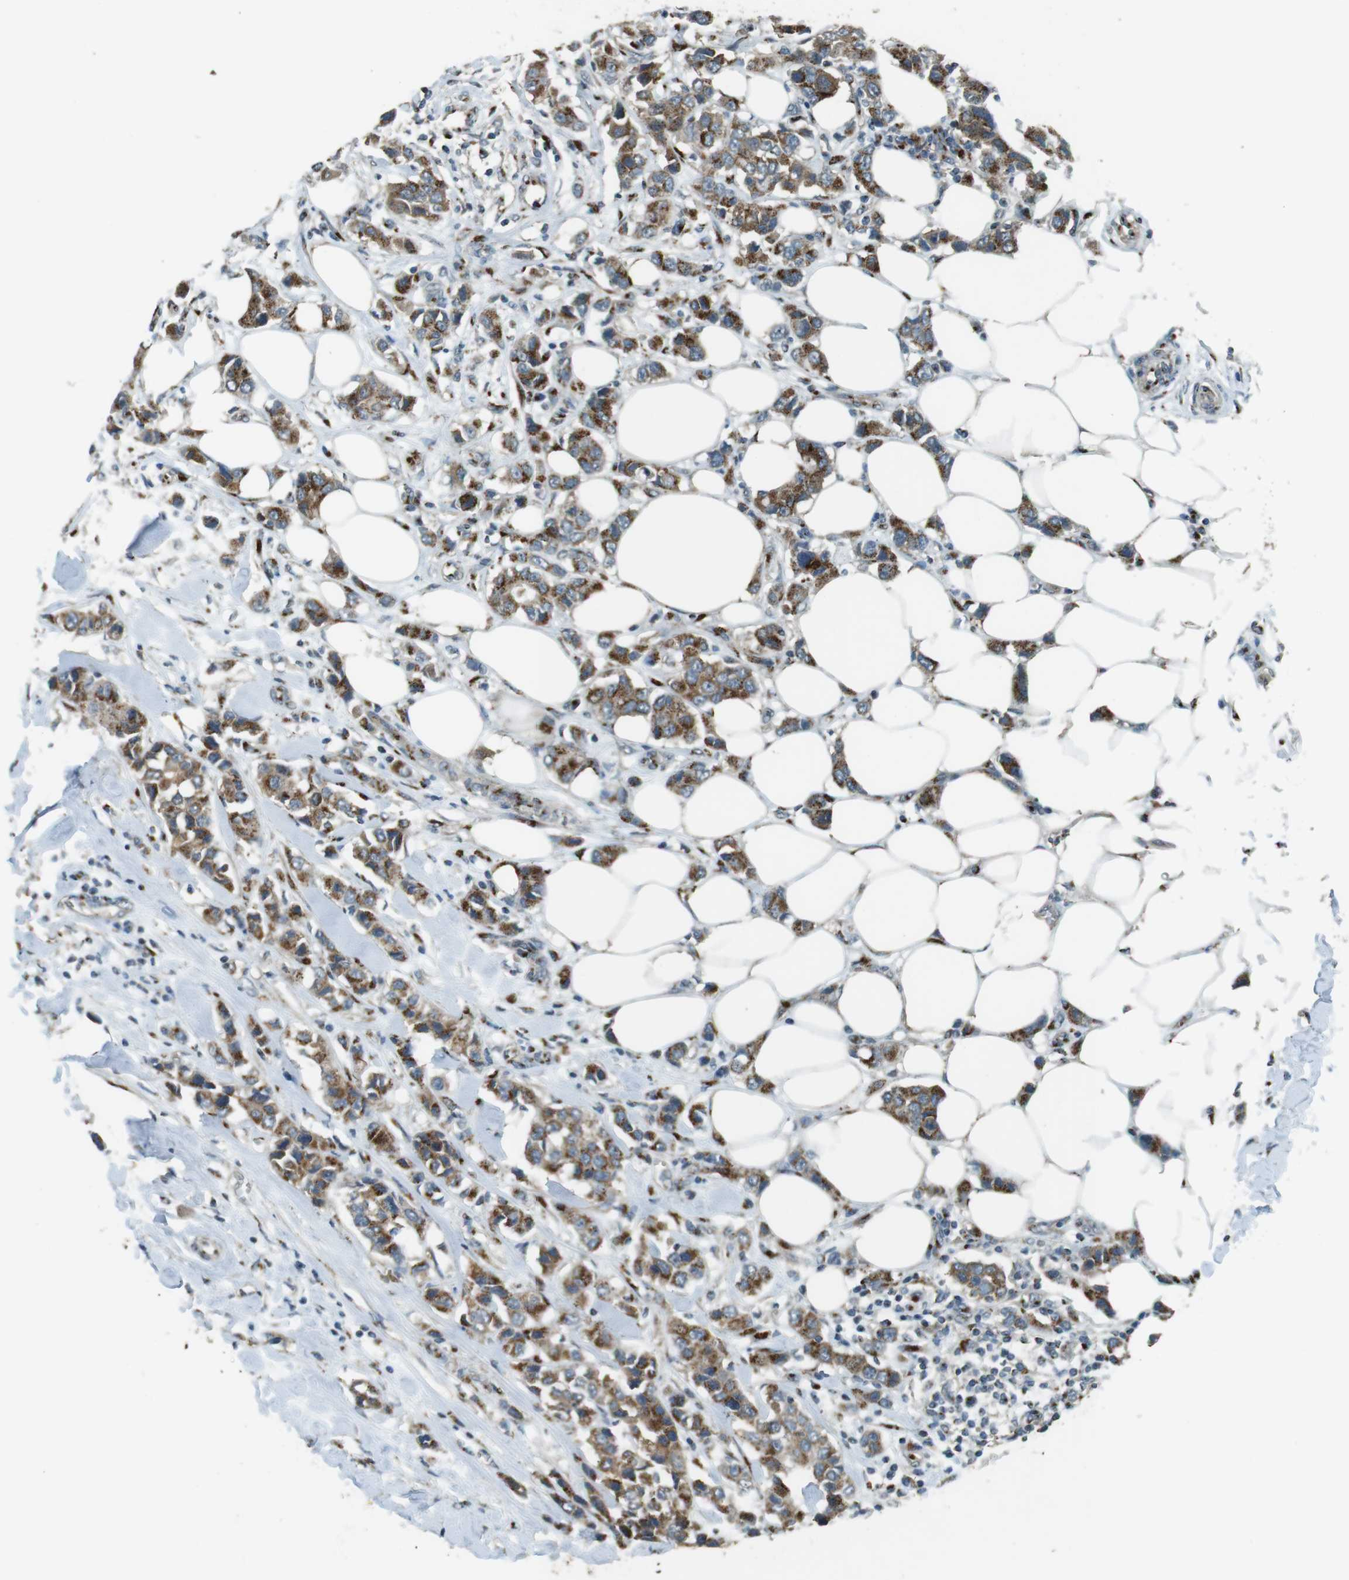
{"staining": {"intensity": "moderate", "quantity": ">75%", "location": "cytoplasmic/membranous"}, "tissue": "breast cancer", "cell_type": "Tumor cells", "image_type": "cancer", "snomed": [{"axis": "morphology", "description": "Normal tissue, NOS"}, {"axis": "morphology", "description": "Duct carcinoma"}, {"axis": "topography", "description": "Breast"}], "caption": "Immunohistochemistry (IHC) staining of invasive ductal carcinoma (breast), which demonstrates medium levels of moderate cytoplasmic/membranous expression in approximately >75% of tumor cells indicating moderate cytoplasmic/membranous protein positivity. The staining was performed using DAB (brown) for protein detection and nuclei were counterstained in hematoxylin (blue).", "gene": "TMEM115", "patient": {"sex": "female", "age": 50}}